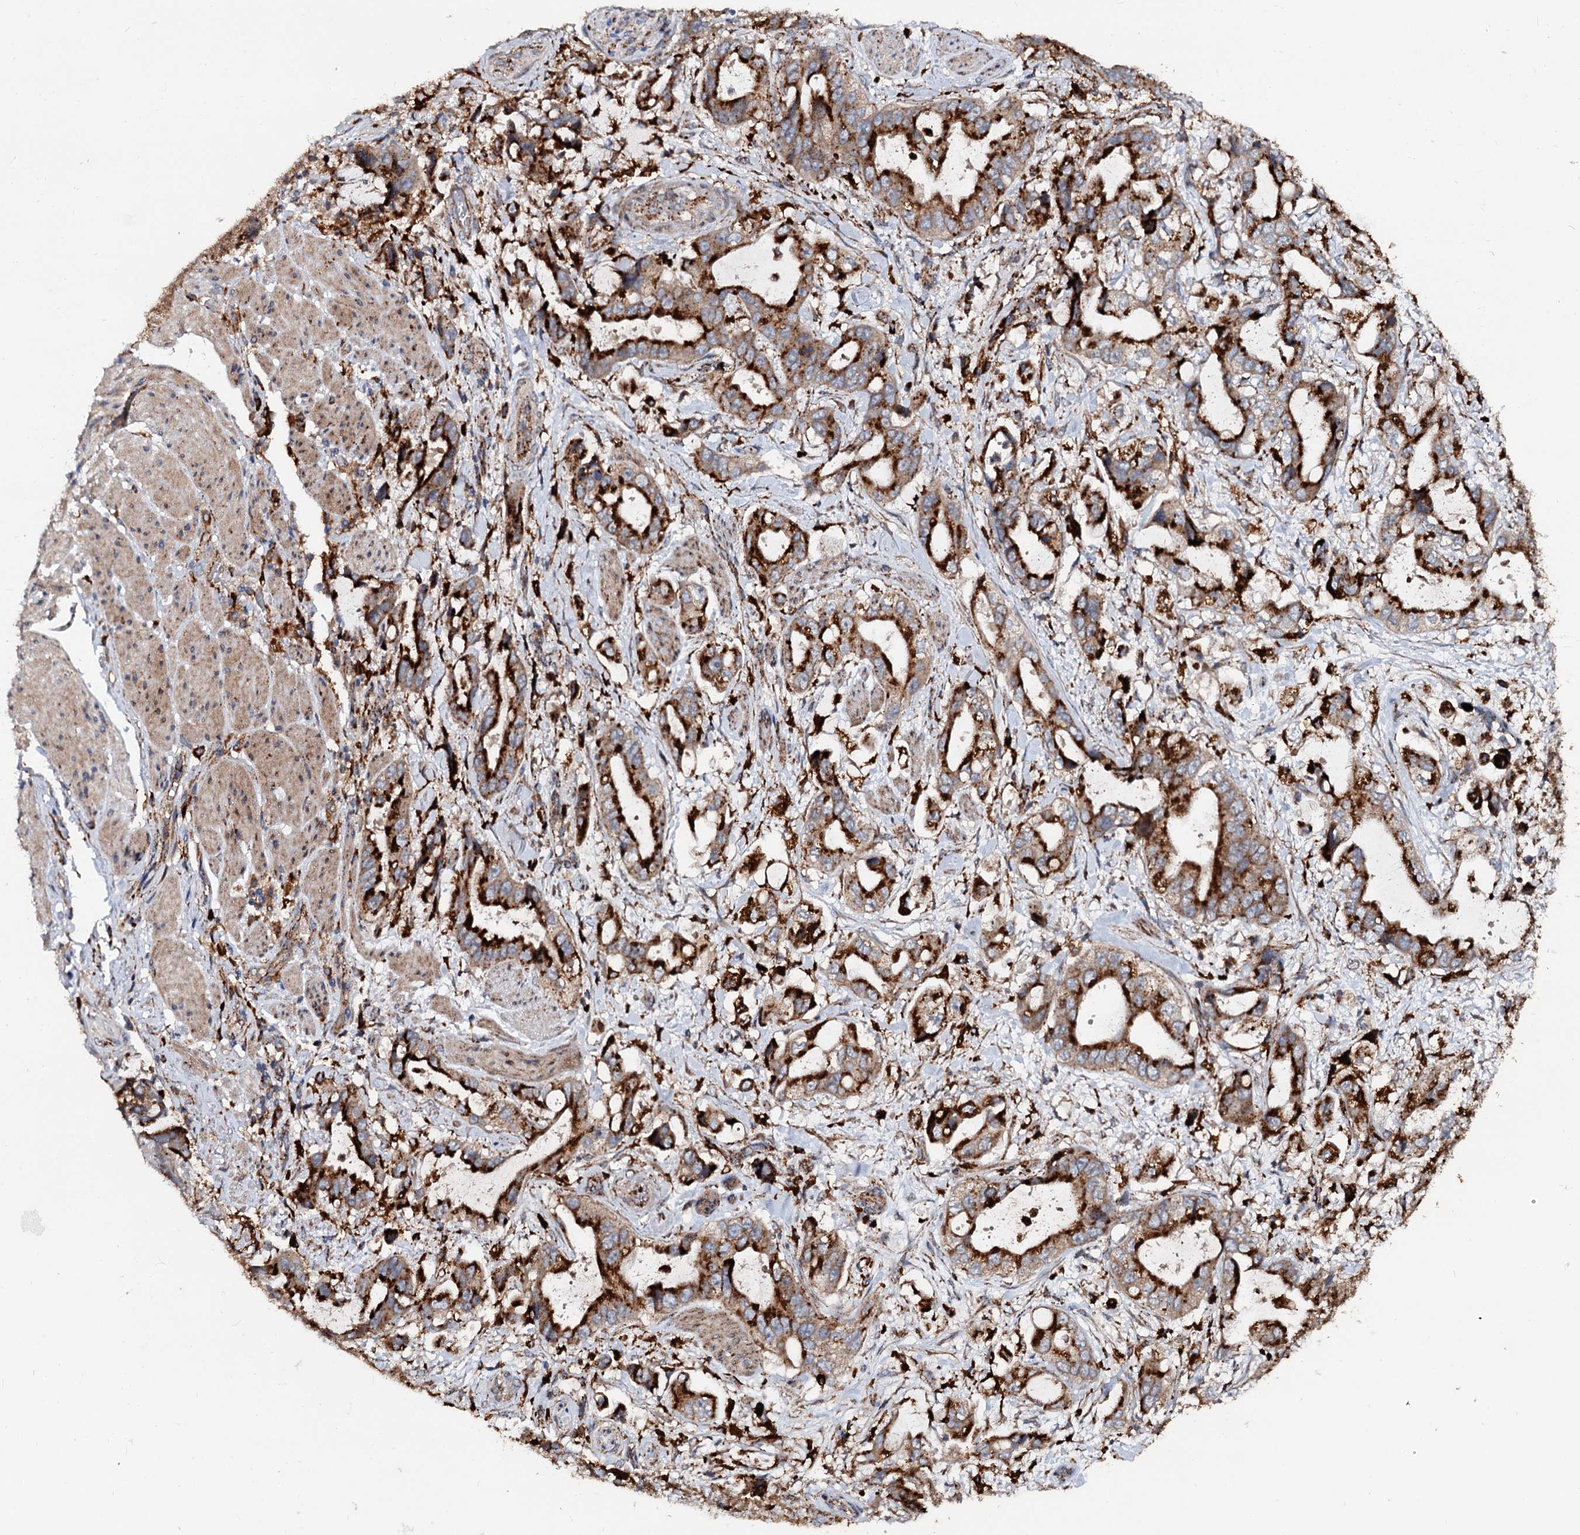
{"staining": {"intensity": "strong", "quantity": ">75%", "location": "cytoplasmic/membranous"}, "tissue": "stomach cancer", "cell_type": "Tumor cells", "image_type": "cancer", "snomed": [{"axis": "morphology", "description": "Adenocarcinoma, NOS"}, {"axis": "topography", "description": "Stomach"}], "caption": "IHC histopathology image of neoplastic tissue: human stomach cancer (adenocarcinoma) stained using immunohistochemistry (IHC) displays high levels of strong protein expression localized specifically in the cytoplasmic/membranous of tumor cells, appearing as a cytoplasmic/membranous brown color.", "gene": "GBA1", "patient": {"sex": "male", "age": 62}}